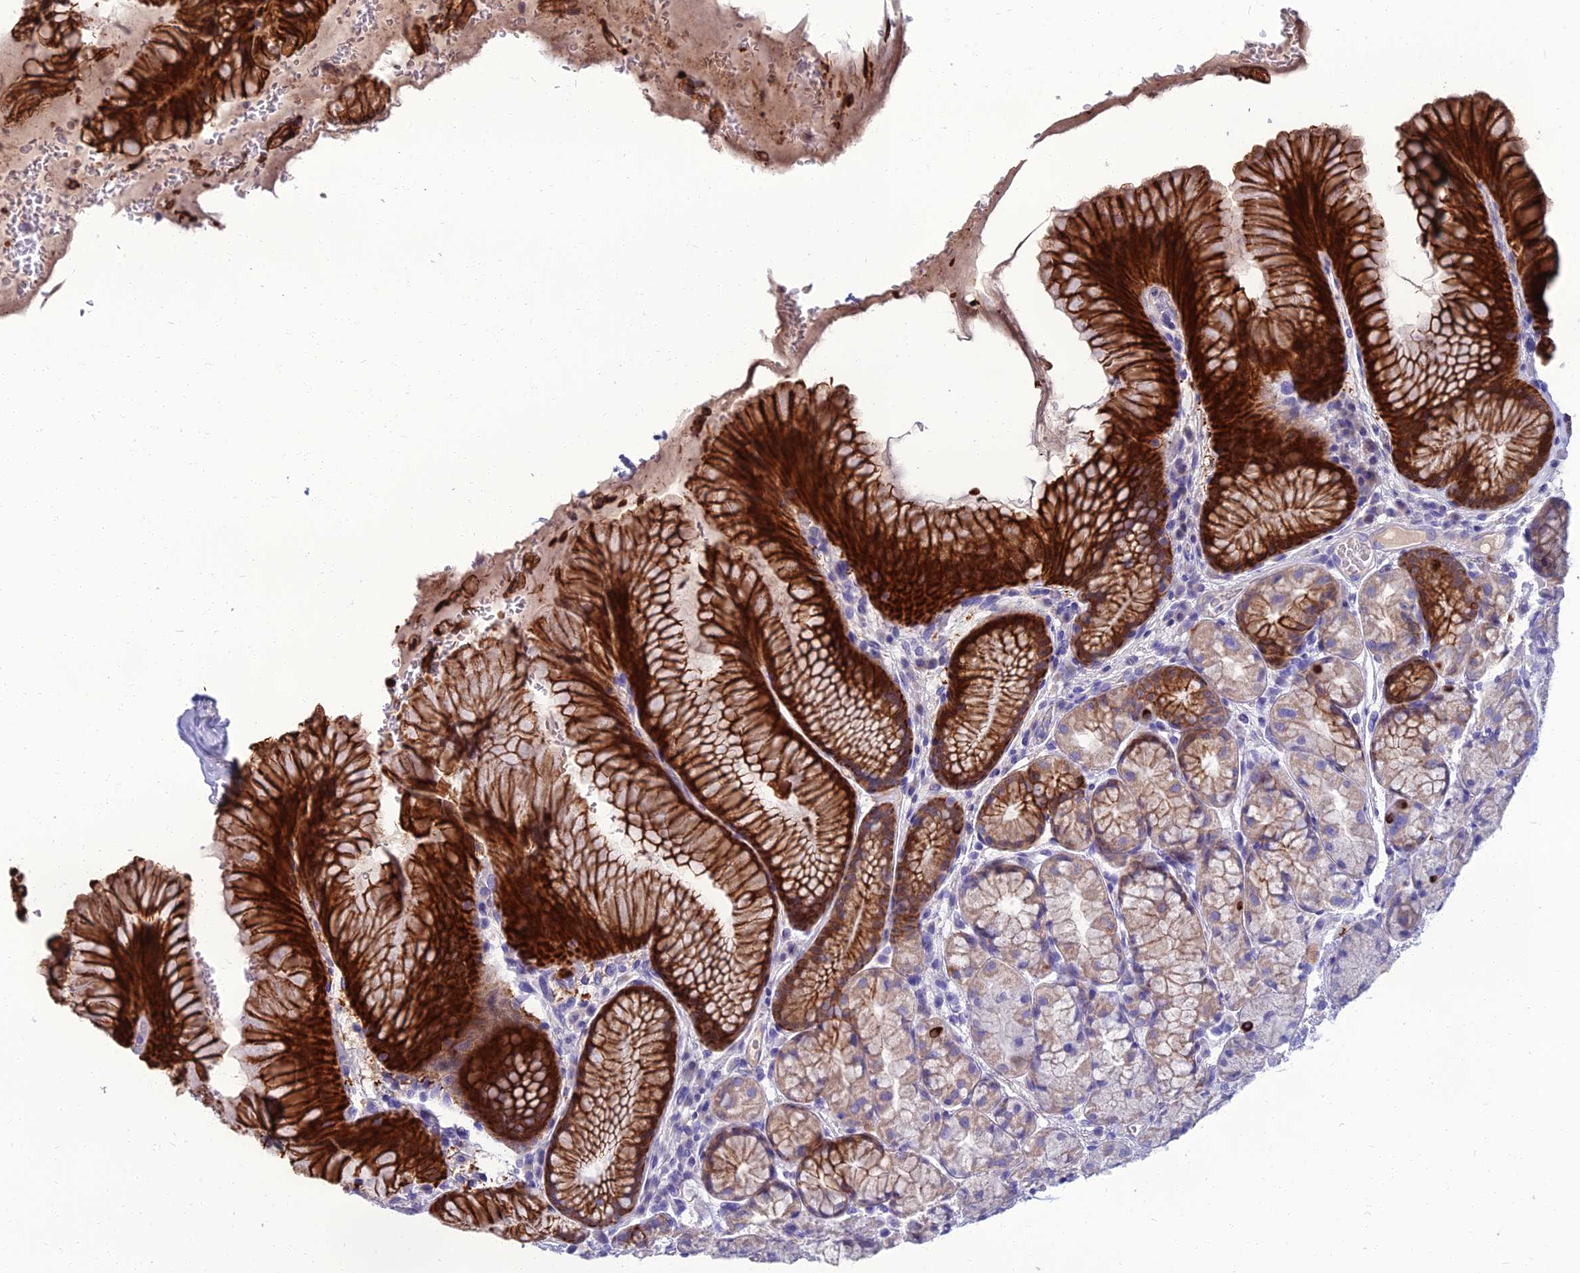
{"staining": {"intensity": "strong", "quantity": "<25%", "location": "cytoplasmic/membranous"}, "tissue": "stomach", "cell_type": "Glandular cells", "image_type": "normal", "snomed": [{"axis": "morphology", "description": "Normal tissue, NOS"}, {"axis": "topography", "description": "Stomach"}], "caption": "Normal stomach was stained to show a protein in brown. There is medium levels of strong cytoplasmic/membranous positivity in about <25% of glandular cells.", "gene": "SPTLC3", "patient": {"sex": "male", "age": 63}}